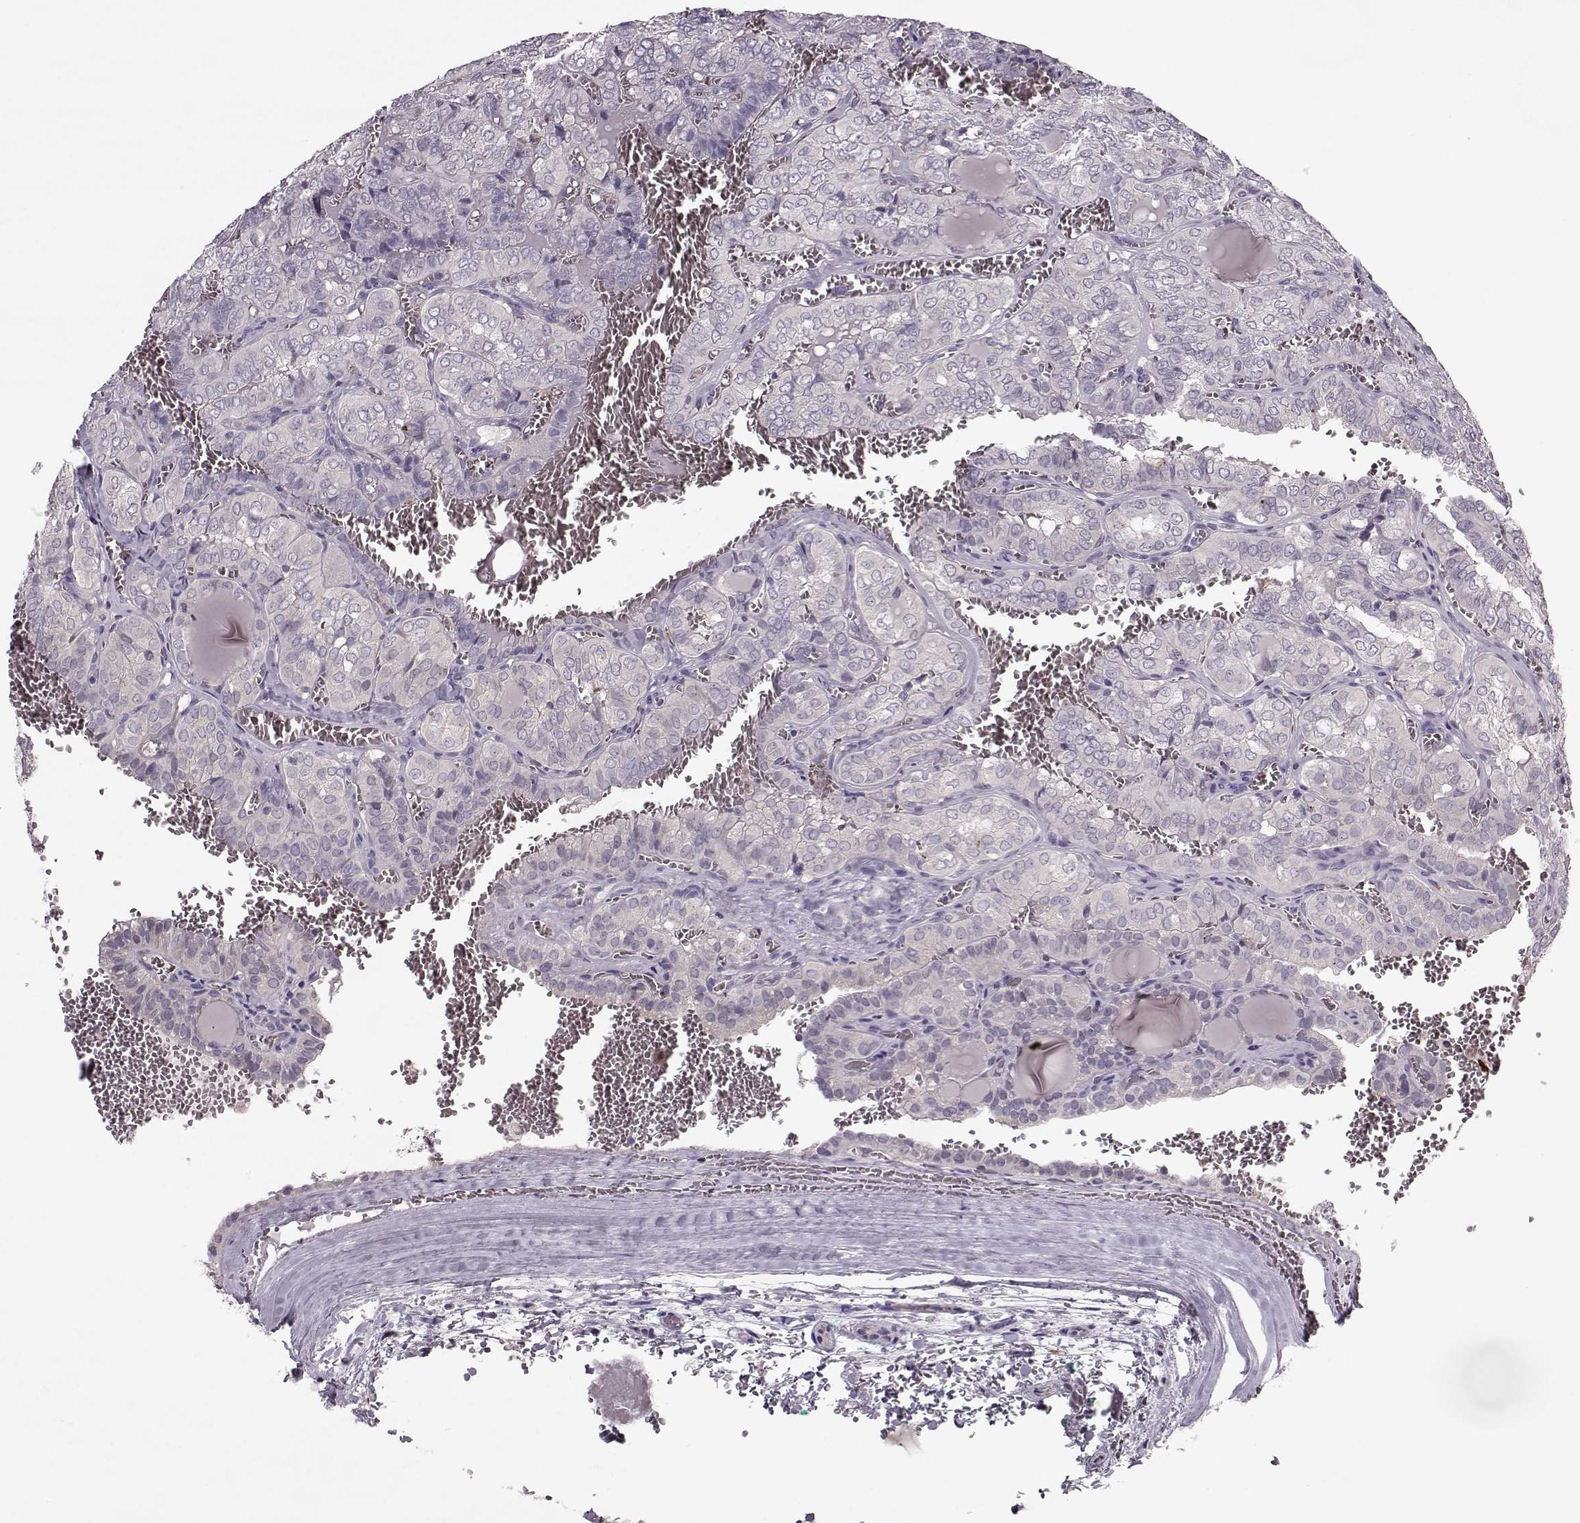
{"staining": {"intensity": "negative", "quantity": "none", "location": "none"}, "tissue": "thyroid cancer", "cell_type": "Tumor cells", "image_type": "cancer", "snomed": [{"axis": "morphology", "description": "Papillary adenocarcinoma, NOS"}, {"axis": "topography", "description": "Thyroid gland"}], "caption": "A histopathology image of papillary adenocarcinoma (thyroid) stained for a protein demonstrates no brown staining in tumor cells.", "gene": "ACOT11", "patient": {"sex": "female", "age": 41}}